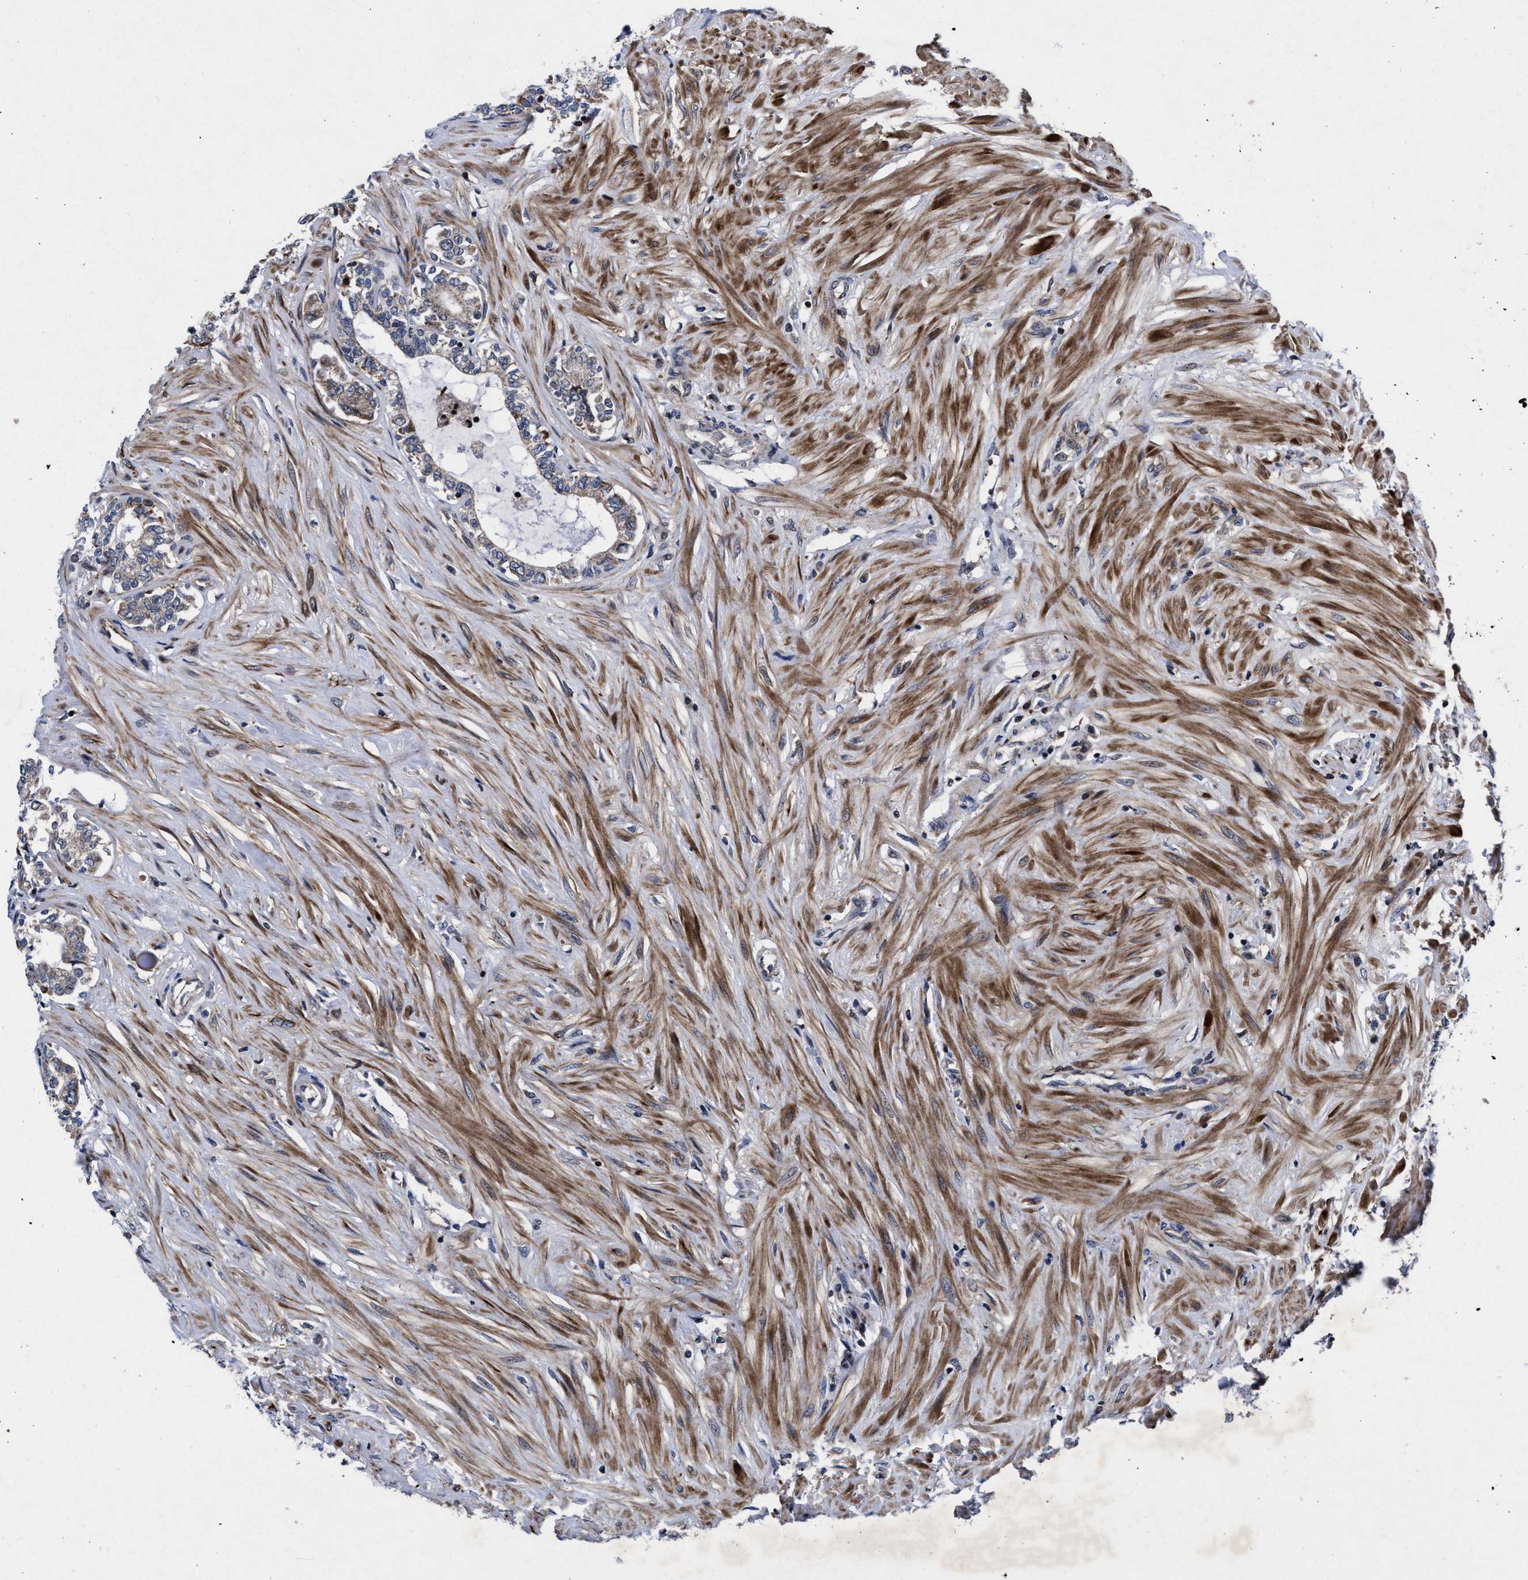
{"staining": {"intensity": "moderate", "quantity": ">75%", "location": "cytoplasmic/membranous"}, "tissue": "seminal vesicle", "cell_type": "Glandular cells", "image_type": "normal", "snomed": [{"axis": "morphology", "description": "Normal tissue, NOS"}, {"axis": "morphology", "description": "Adenocarcinoma, High grade"}, {"axis": "topography", "description": "Prostate"}, {"axis": "topography", "description": "Seminal veicle"}], "caption": "Glandular cells exhibit medium levels of moderate cytoplasmic/membranous positivity in approximately >75% of cells in benign human seminal vesicle. (brown staining indicates protein expression, while blue staining denotes nuclei).", "gene": "MRPL50", "patient": {"sex": "male", "age": 55}}